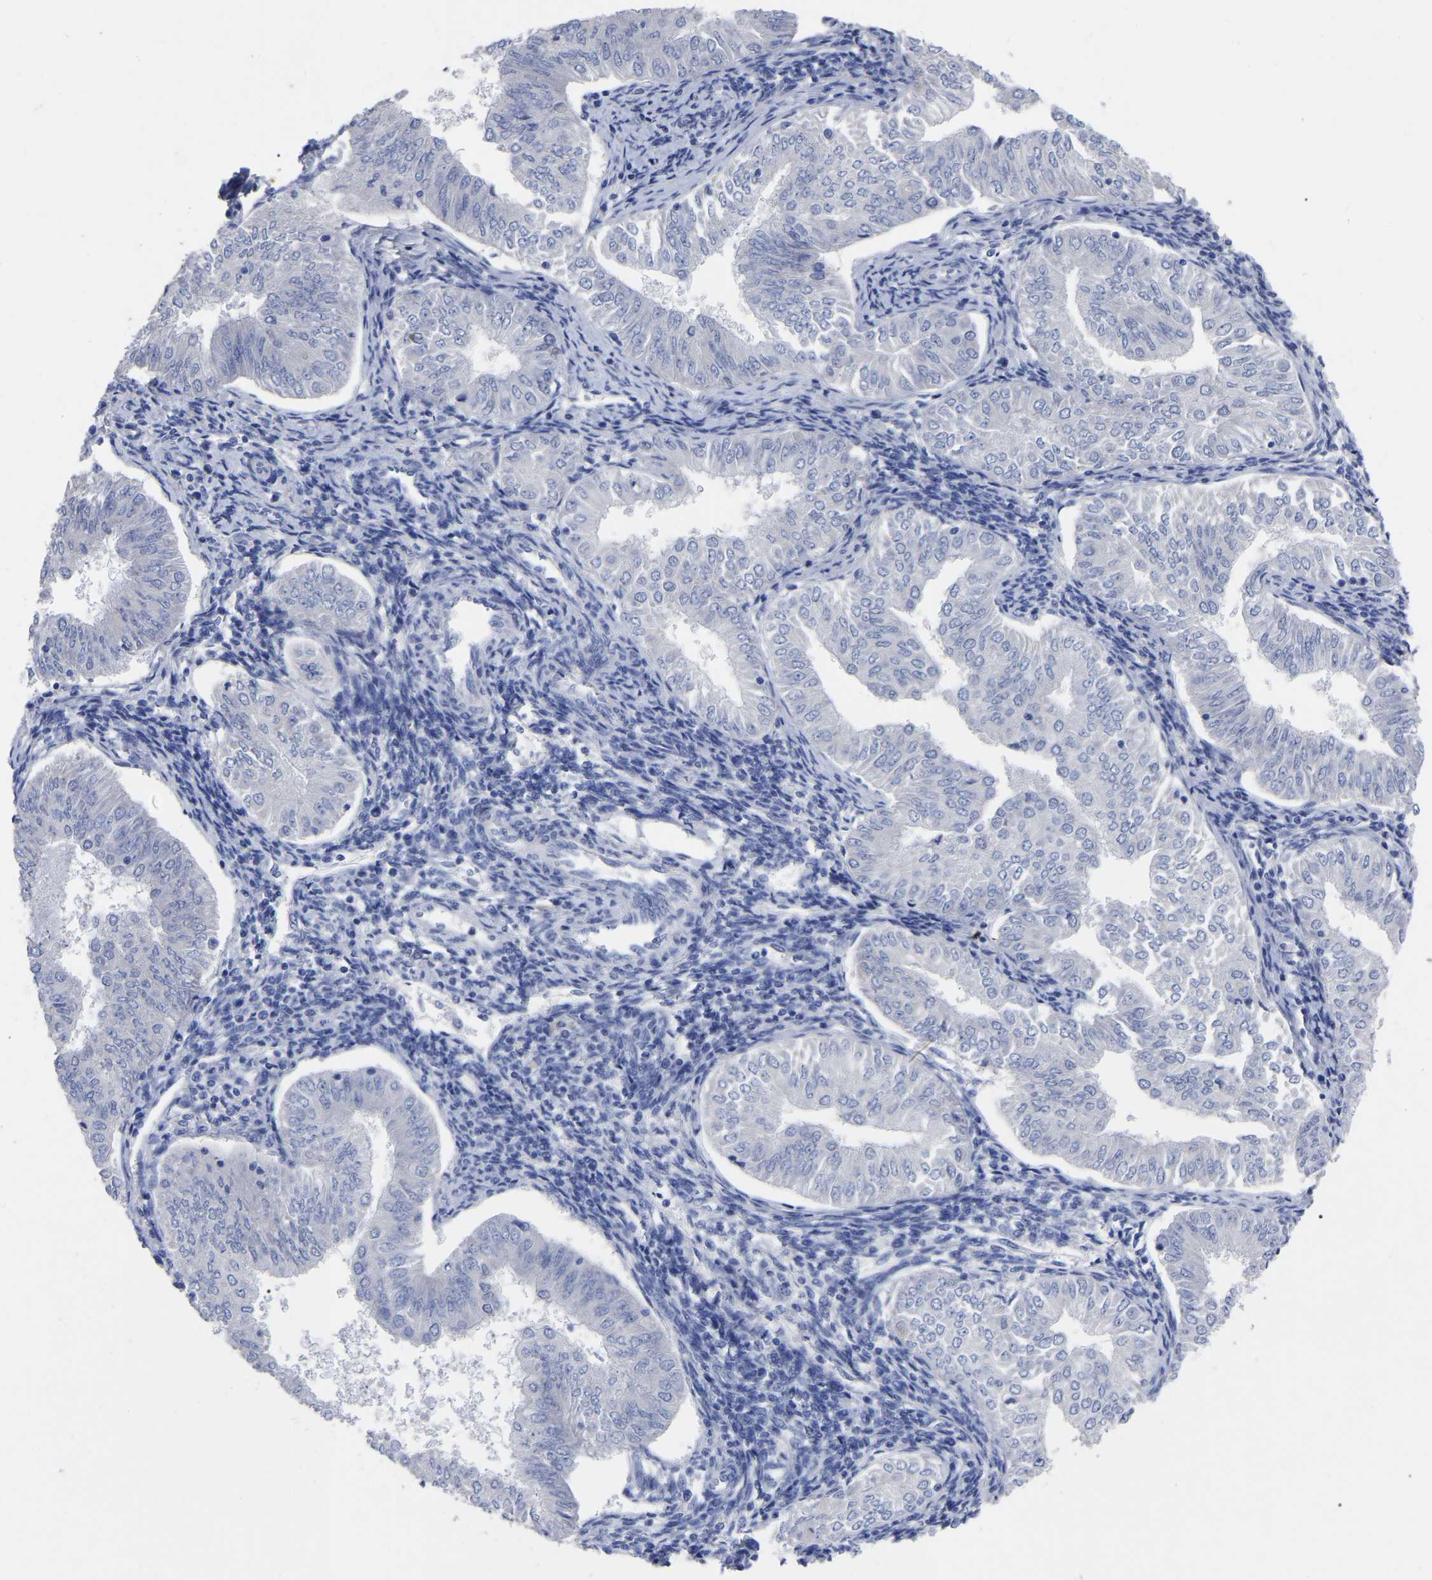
{"staining": {"intensity": "negative", "quantity": "none", "location": "none"}, "tissue": "endometrial cancer", "cell_type": "Tumor cells", "image_type": "cancer", "snomed": [{"axis": "morphology", "description": "Normal tissue, NOS"}, {"axis": "morphology", "description": "Adenocarcinoma, NOS"}, {"axis": "topography", "description": "Endometrium"}], "caption": "IHC of human adenocarcinoma (endometrial) reveals no expression in tumor cells.", "gene": "ANXA13", "patient": {"sex": "female", "age": 53}}